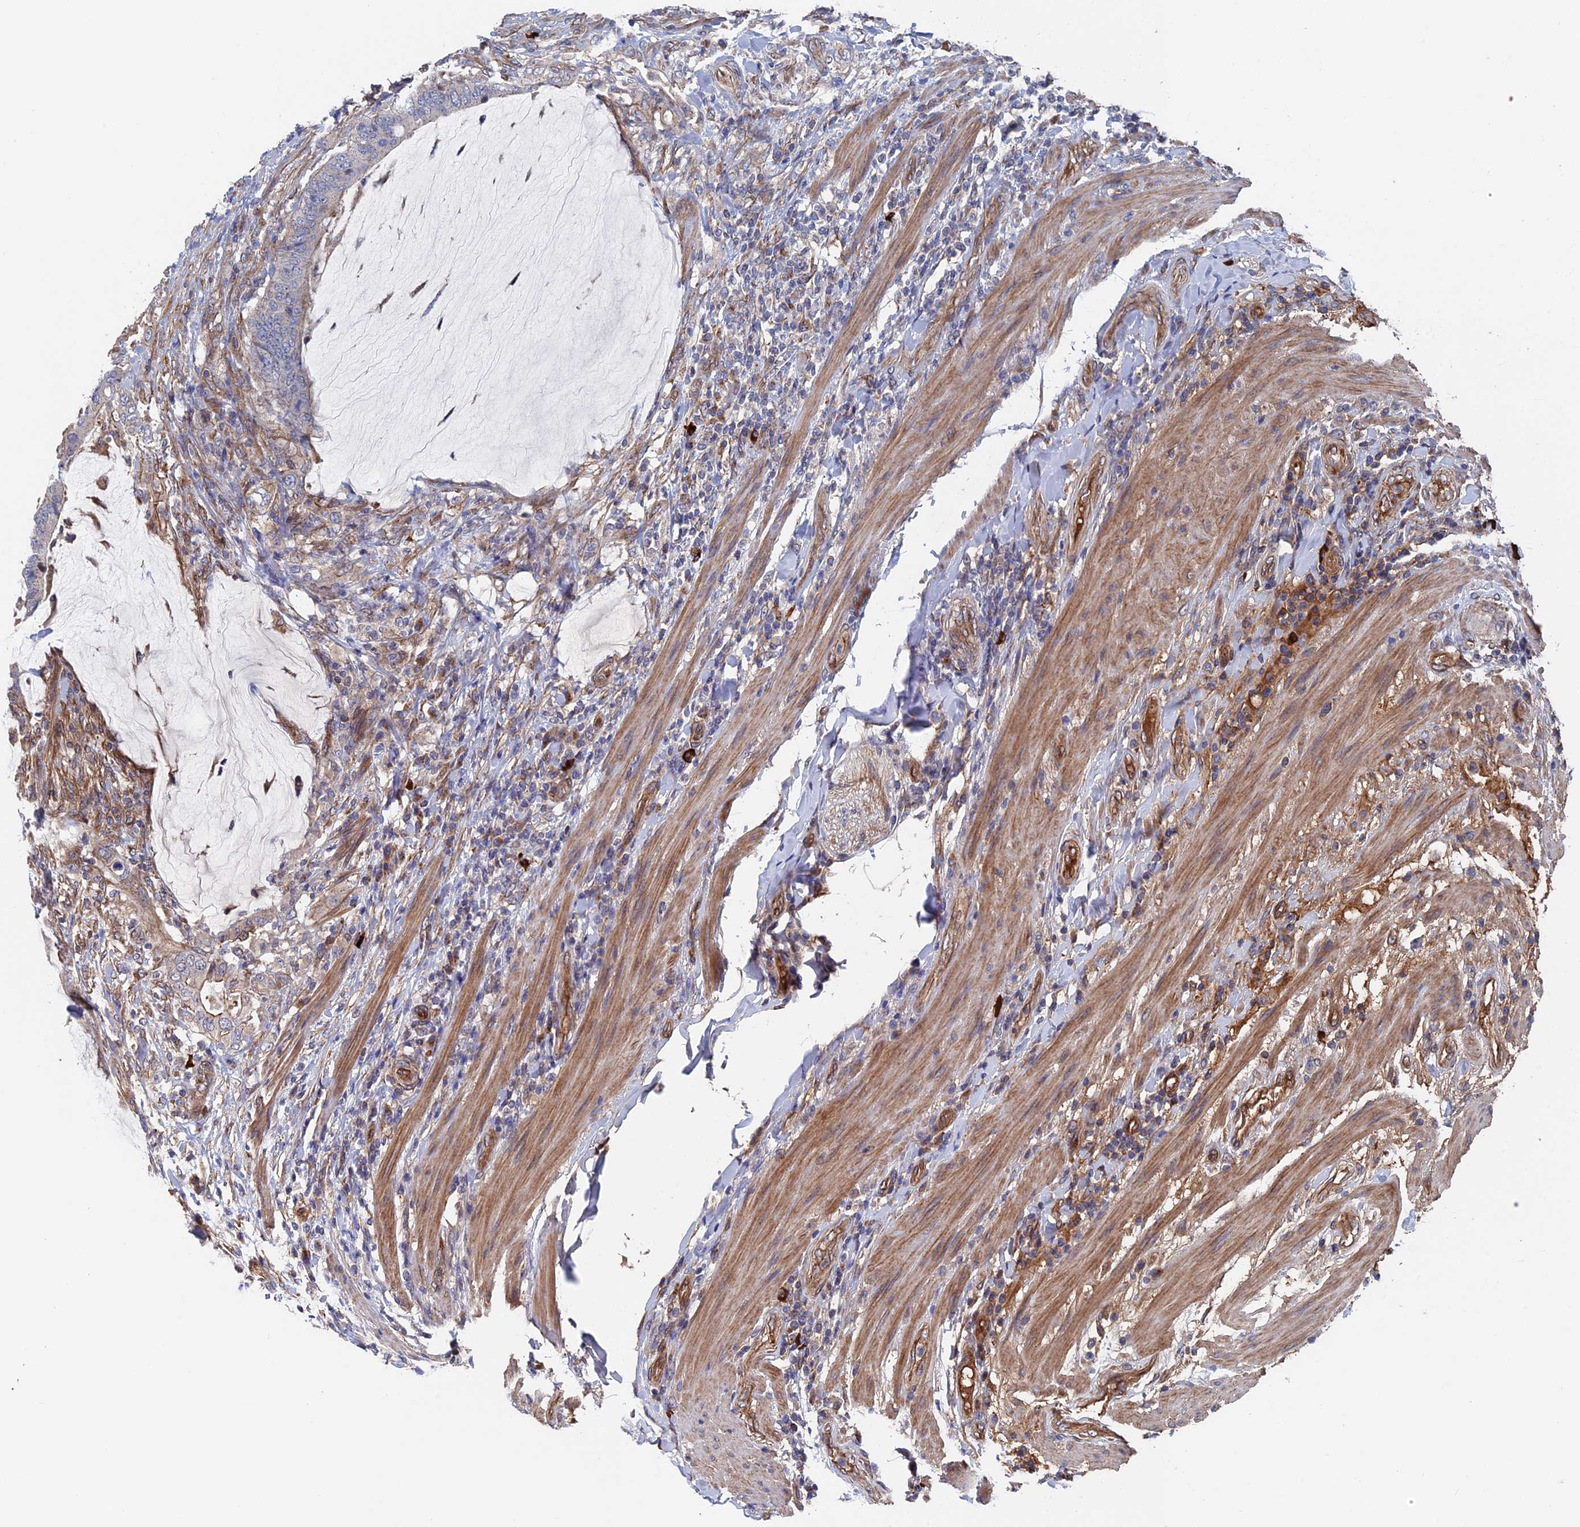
{"staining": {"intensity": "weak", "quantity": "25%-75%", "location": "cytoplasmic/membranous"}, "tissue": "colorectal cancer", "cell_type": "Tumor cells", "image_type": "cancer", "snomed": [{"axis": "morphology", "description": "Adenocarcinoma, NOS"}, {"axis": "topography", "description": "Colon"}], "caption": "Immunohistochemical staining of human adenocarcinoma (colorectal) shows low levels of weak cytoplasmic/membranous protein expression in approximately 25%-75% of tumor cells. (DAB (3,3'-diaminobenzidine) IHC, brown staining for protein, blue staining for nuclei).", "gene": "RPUSD1", "patient": {"sex": "female", "age": 66}}